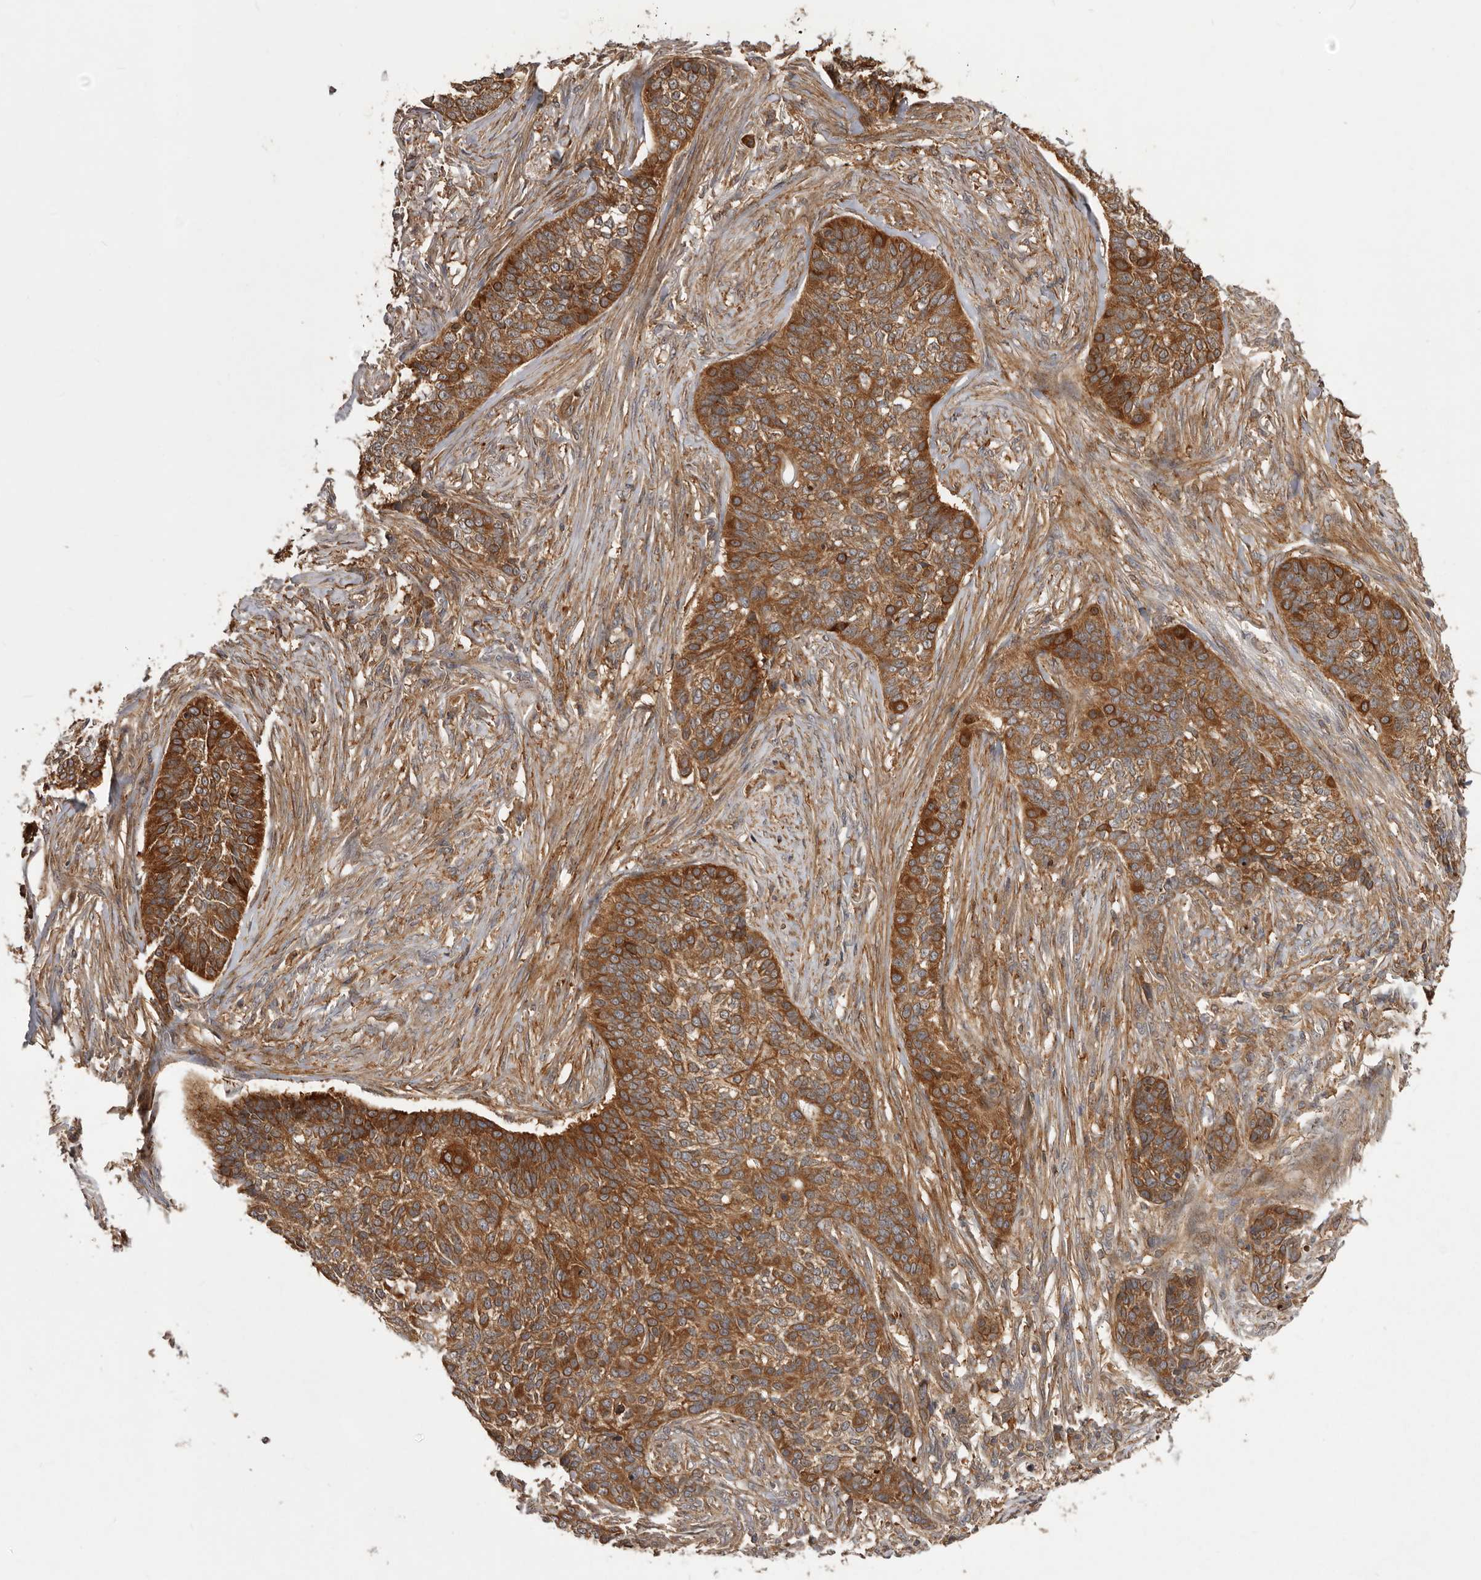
{"staining": {"intensity": "moderate", "quantity": ">75%", "location": "cytoplasmic/membranous"}, "tissue": "skin cancer", "cell_type": "Tumor cells", "image_type": "cancer", "snomed": [{"axis": "morphology", "description": "Basal cell carcinoma"}, {"axis": "topography", "description": "Skin"}], "caption": "Human basal cell carcinoma (skin) stained with a protein marker shows moderate staining in tumor cells.", "gene": "SLC22A3", "patient": {"sex": "male", "age": 85}}